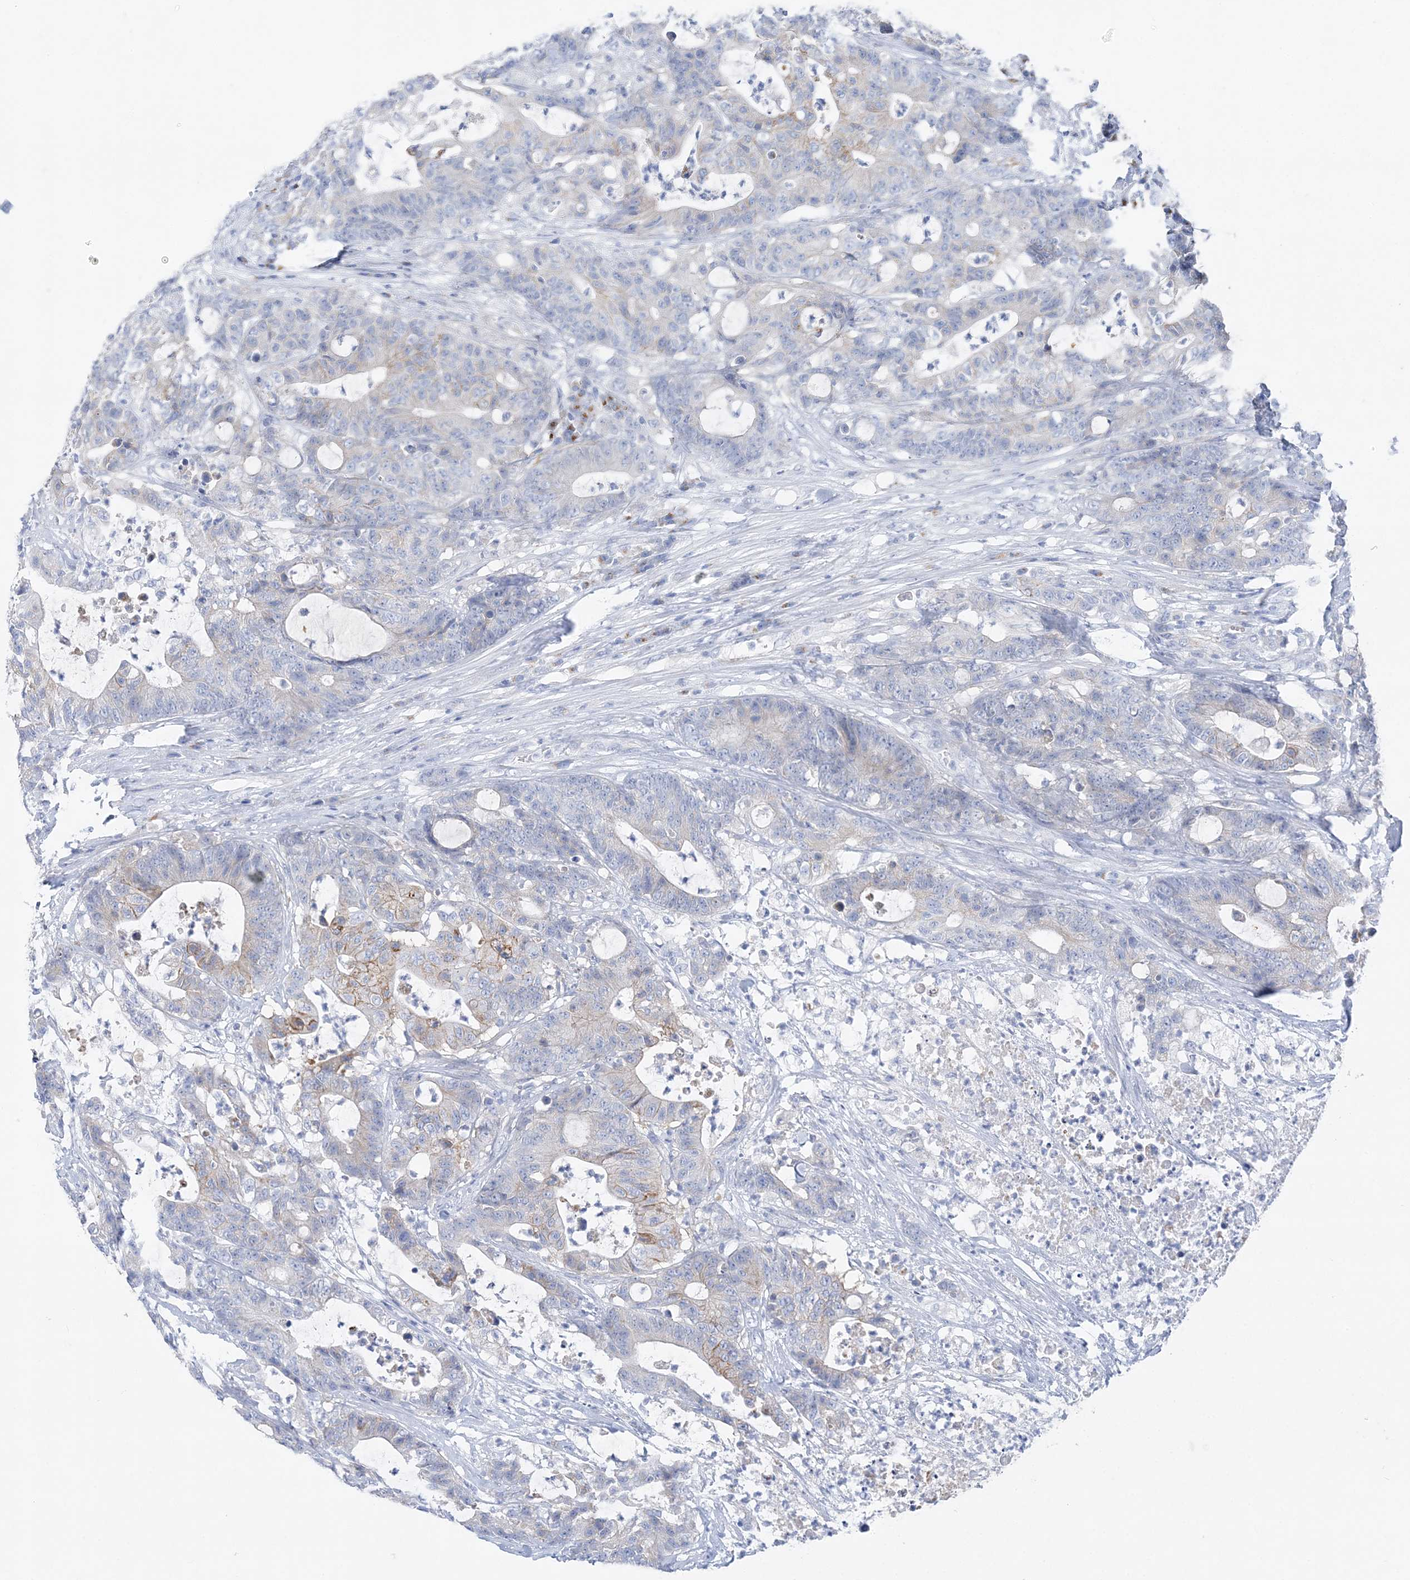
{"staining": {"intensity": "weak", "quantity": "<25%", "location": "cytoplasmic/membranous"}, "tissue": "colorectal cancer", "cell_type": "Tumor cells", "image_type": "cancer", "snomed": [{"axis": "morphology", "description": "Adenocarcinoma, NOS"}, {"axis": "topography", "description": "Colon"}], "caption": "IHC of human colorectal cancer (adenocarcinoma) exhibits no positivity in tumor cells.", "gene": "SLC5A6", "patient": {"sex": "female", "age": 84}}